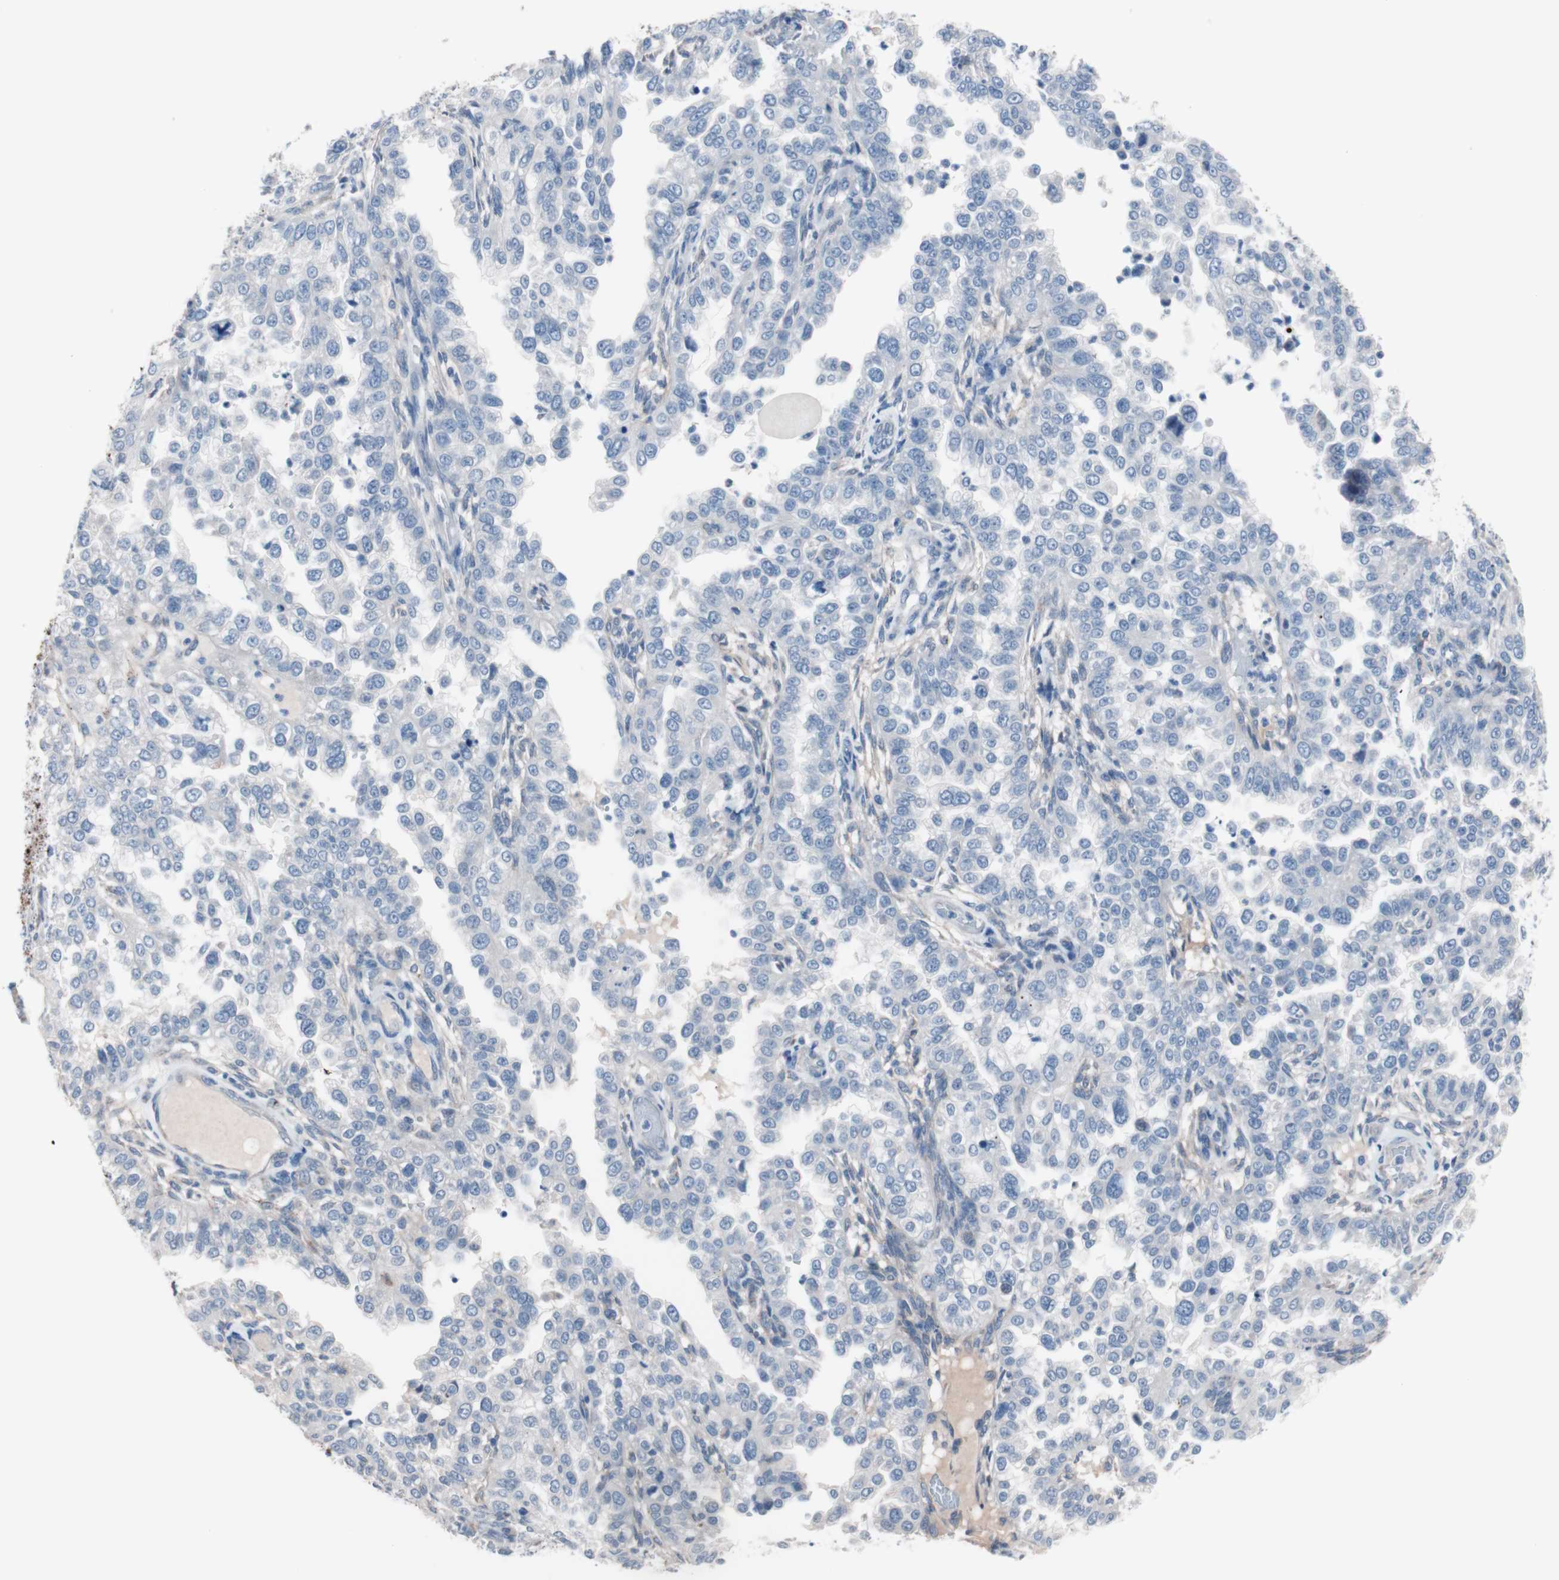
{"staining": {"intensity": "negative", "quantity": "none", "location": "none"}, "tissue": "endometrial cancer", "cell_type": "Tumor cells", "image_type": "cancer", "snomed": [{"axis": "morphology", "description": "Adenocarcinoma, NOS"}, {"axis": "topography", "description": "Endometrium"}], "caption": "This is a image of immunohistochemistry (IHC) staining of endometrial cancer, which shows no expression in tumor cells.", "gene": "ULBP1", "patient": {"sex": "female", "age": 85}}